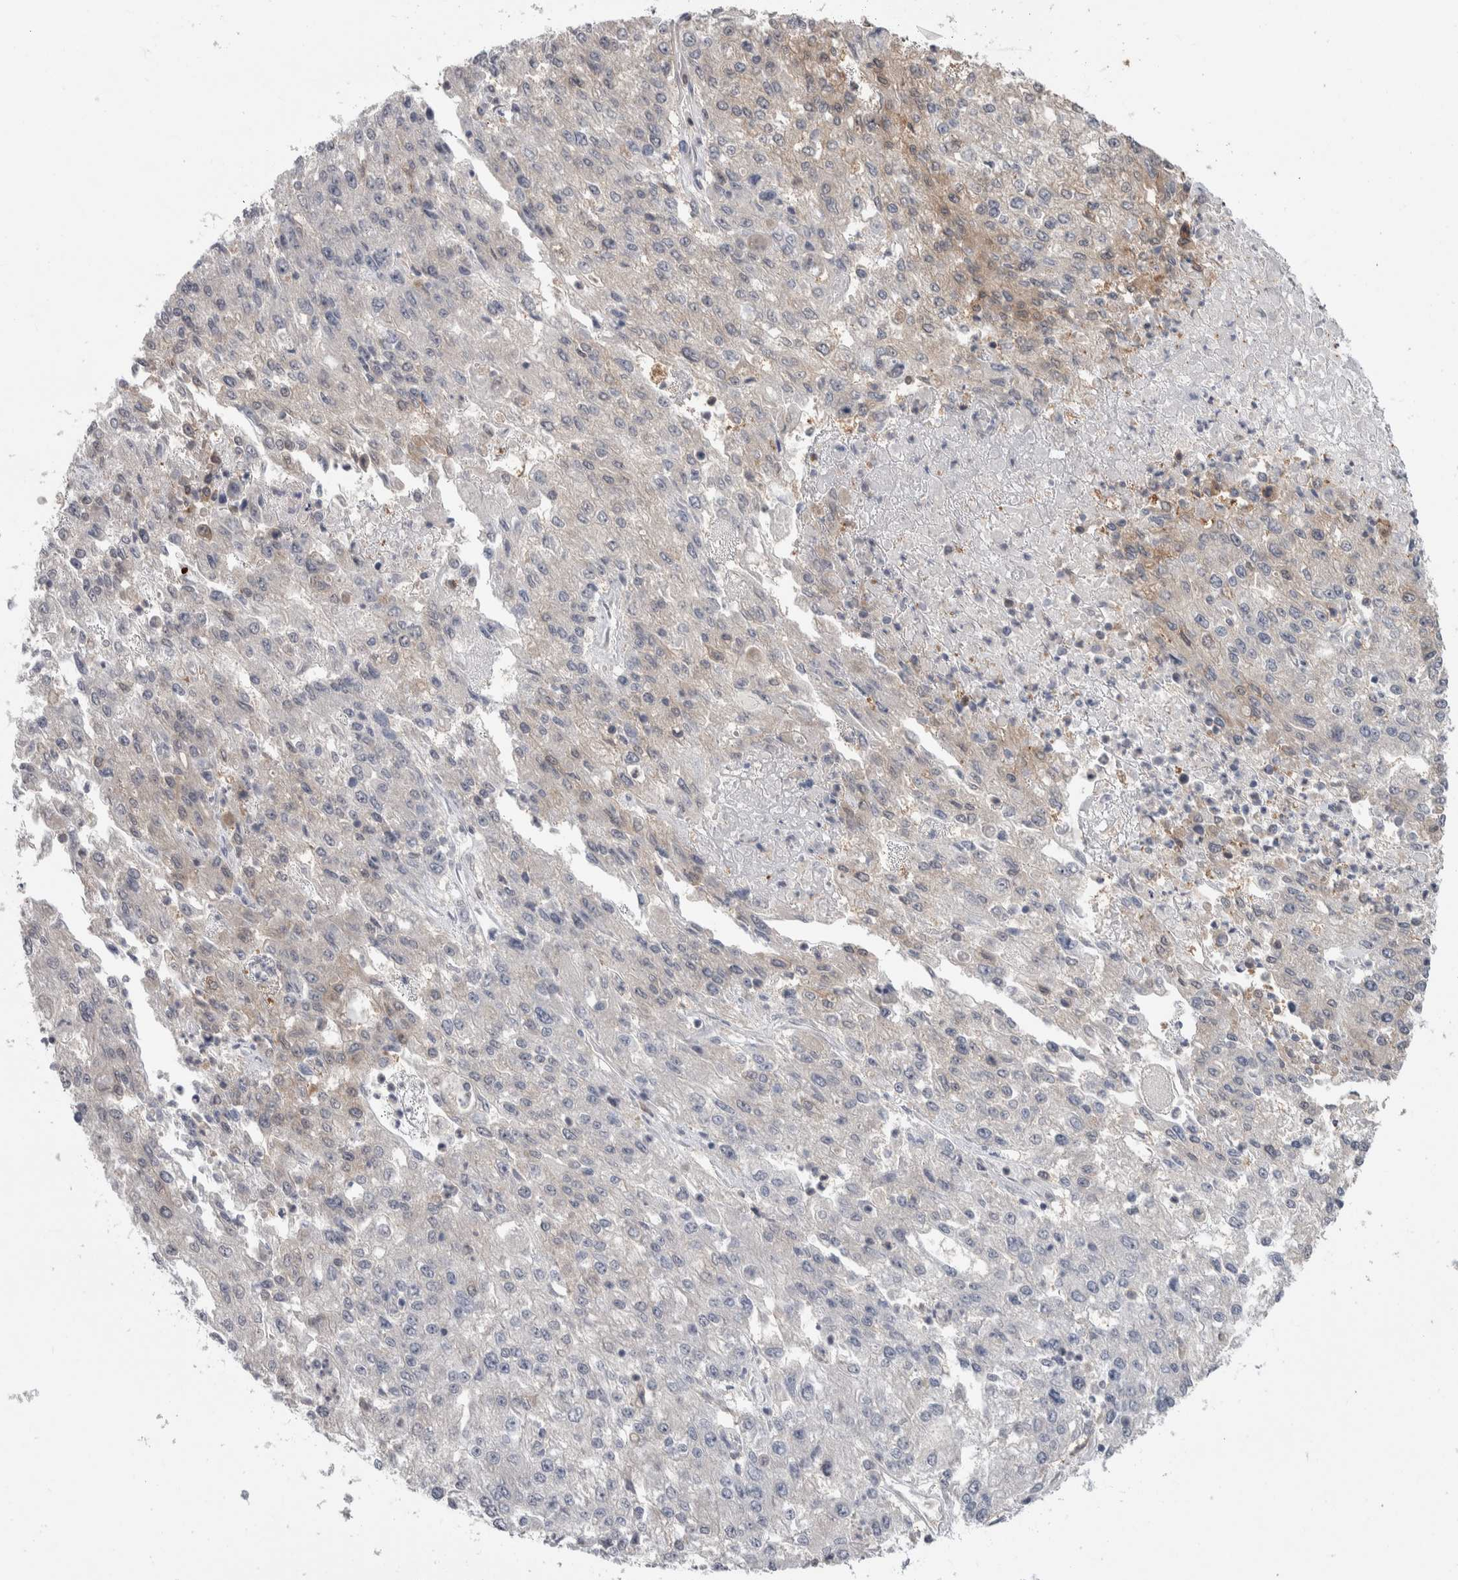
{"staining": {"intensity": "weak", "quantity": "<25%", "location": "cytoplasmic/membranous"}, "tissue": "endometrial cancer", "cell_type": "Tumor cells", "image_type": "cancer", "snomed": [{"axis": "morphology", "description": "Adenocarcinoma, NOS"}, {"axis": "topography", "description": "Endometrium"}], "caption": "There is no significant positivity in tumor cells of adenocarcinoma (endometrial).", "gene": "HTATIP2", "patient": {"sex": "female", "age": 49}}